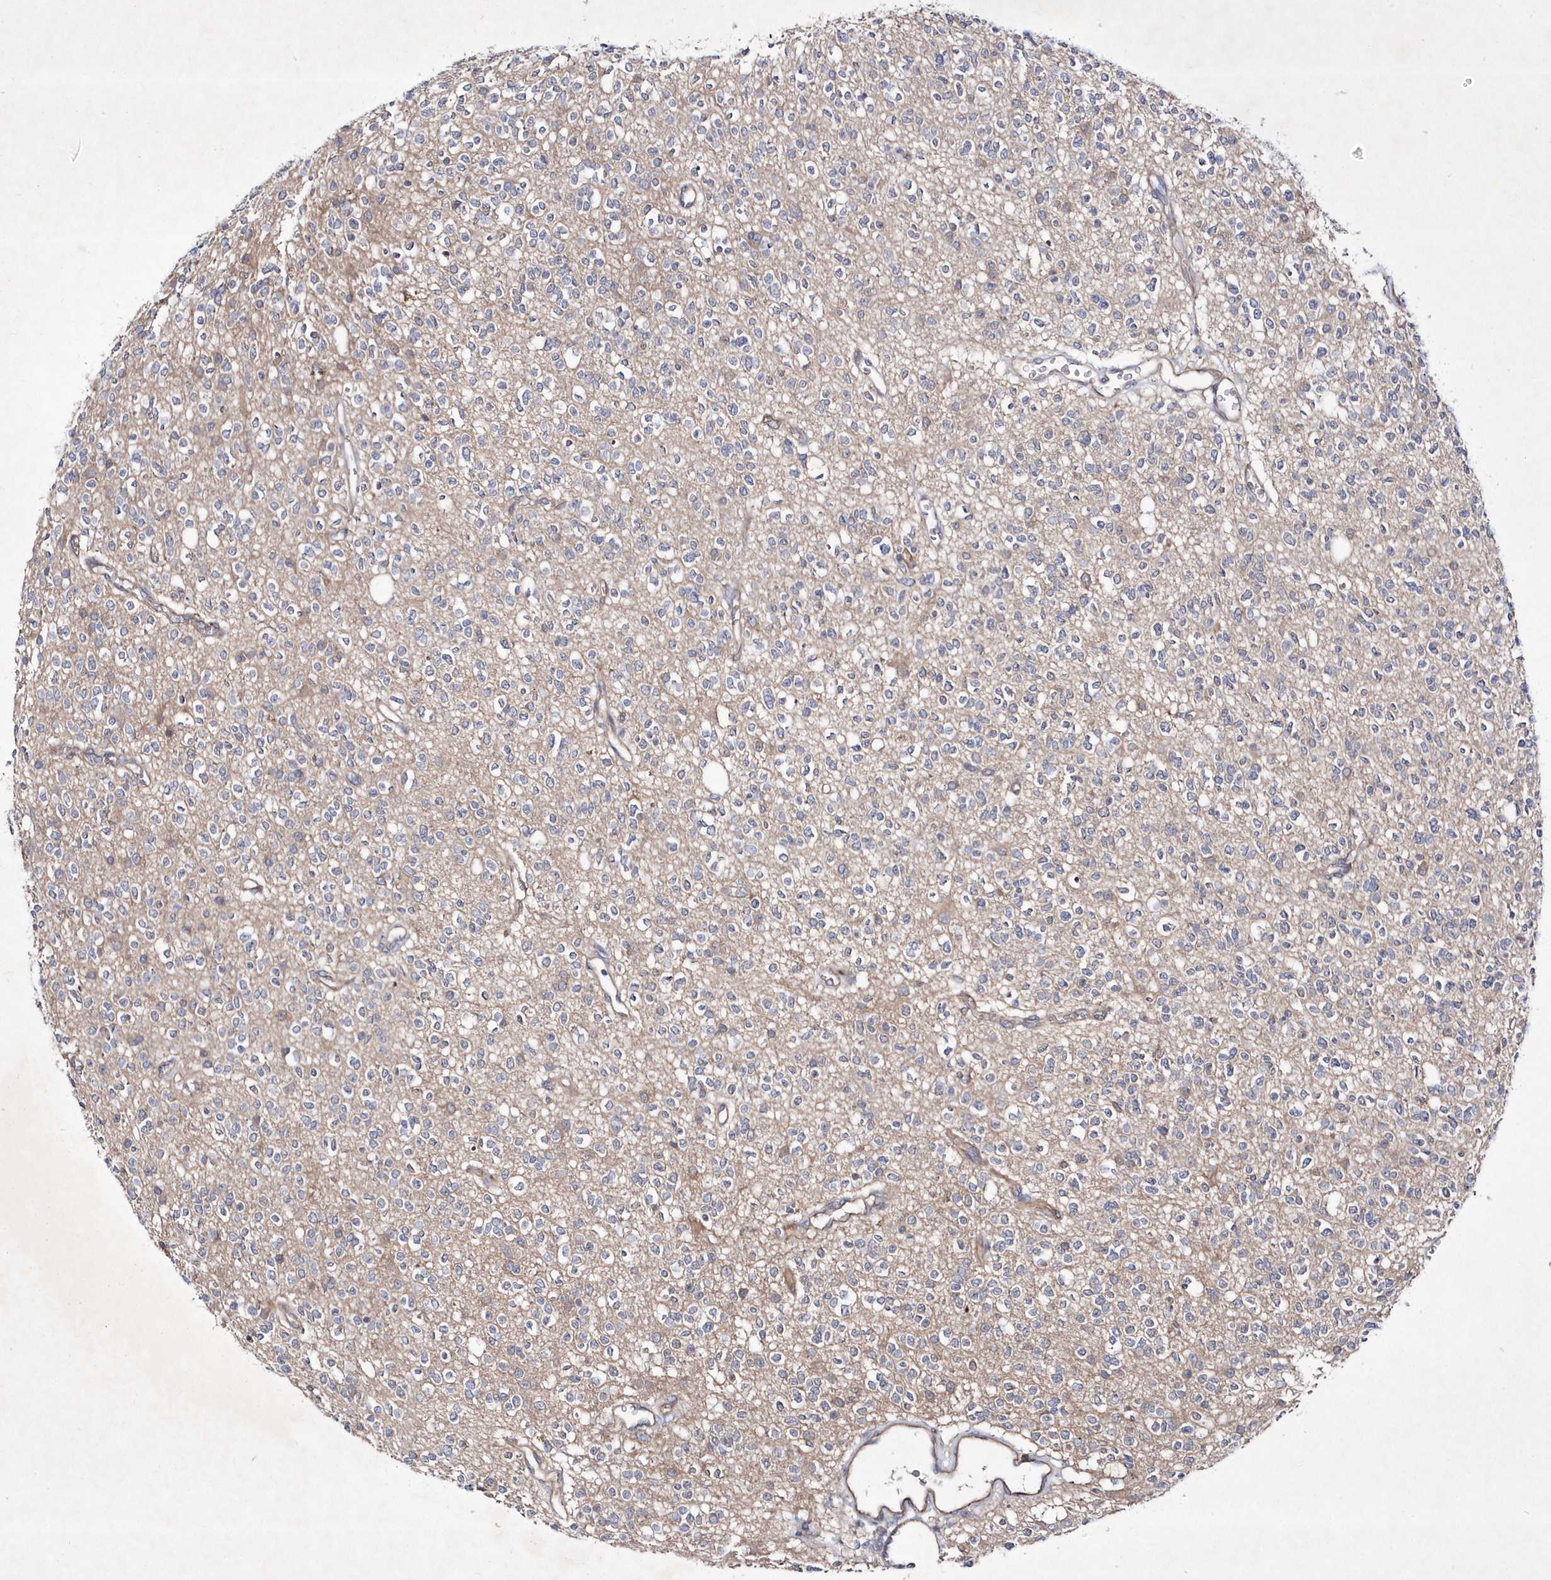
{"staining": {"intensity": "negative", "quantity": "none", "location": "none"}, "tissue": "glioma", "cell_type": "Tumor cells", "image_type": "cancer", "snomed": [{"axis": "morphology", "description": "Glioma, malignant, High grade"}, {"axis": "topography", "description": "Brain"}], "caption": "This is an immunohistochemistry (IHC) histopathology image of human high-grade glioma (malignant). There is no positivity in tumor cells.", "gene": "DSPP", "patient": {"sex": "male", "age": 34}}